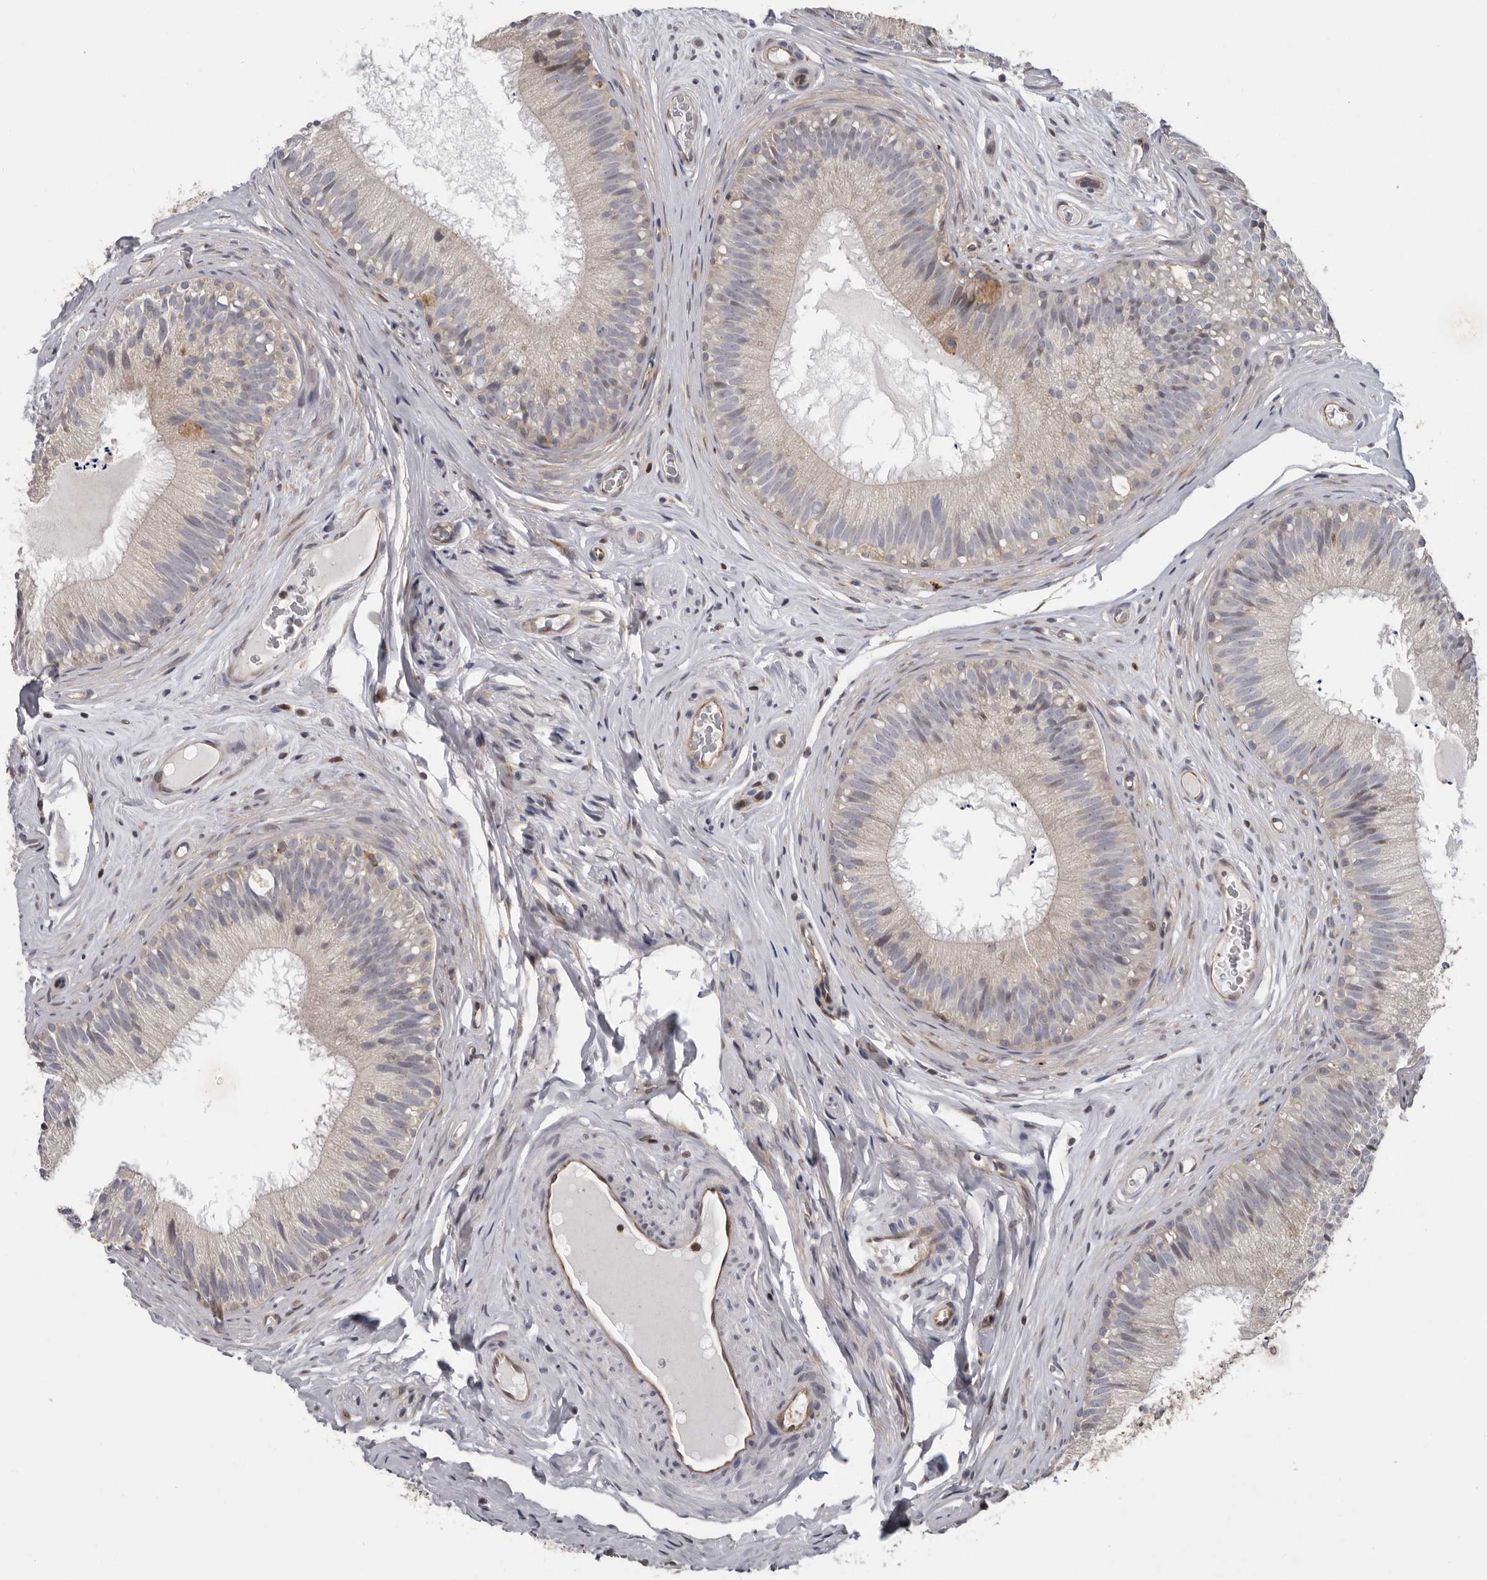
{"staining": {"intensity": "negative", "quantity": "none", "location": "none"}, "tissue": "epididymis", "cell_type": "Glandular cells", "image_type": "normal", "snomed": [{"axis": "morphology", "description": "Normal tissue, NOS"}, {"axis": "topography", "description": "Epididymis"}], "caption": "Immunohistochemistry micrograph of benign human epididymis stained for a protein (brown), which demonstrates no staining in glandular cells.", "gene": "FGFR4", "patient": {"sex": "male", "age": 29}}